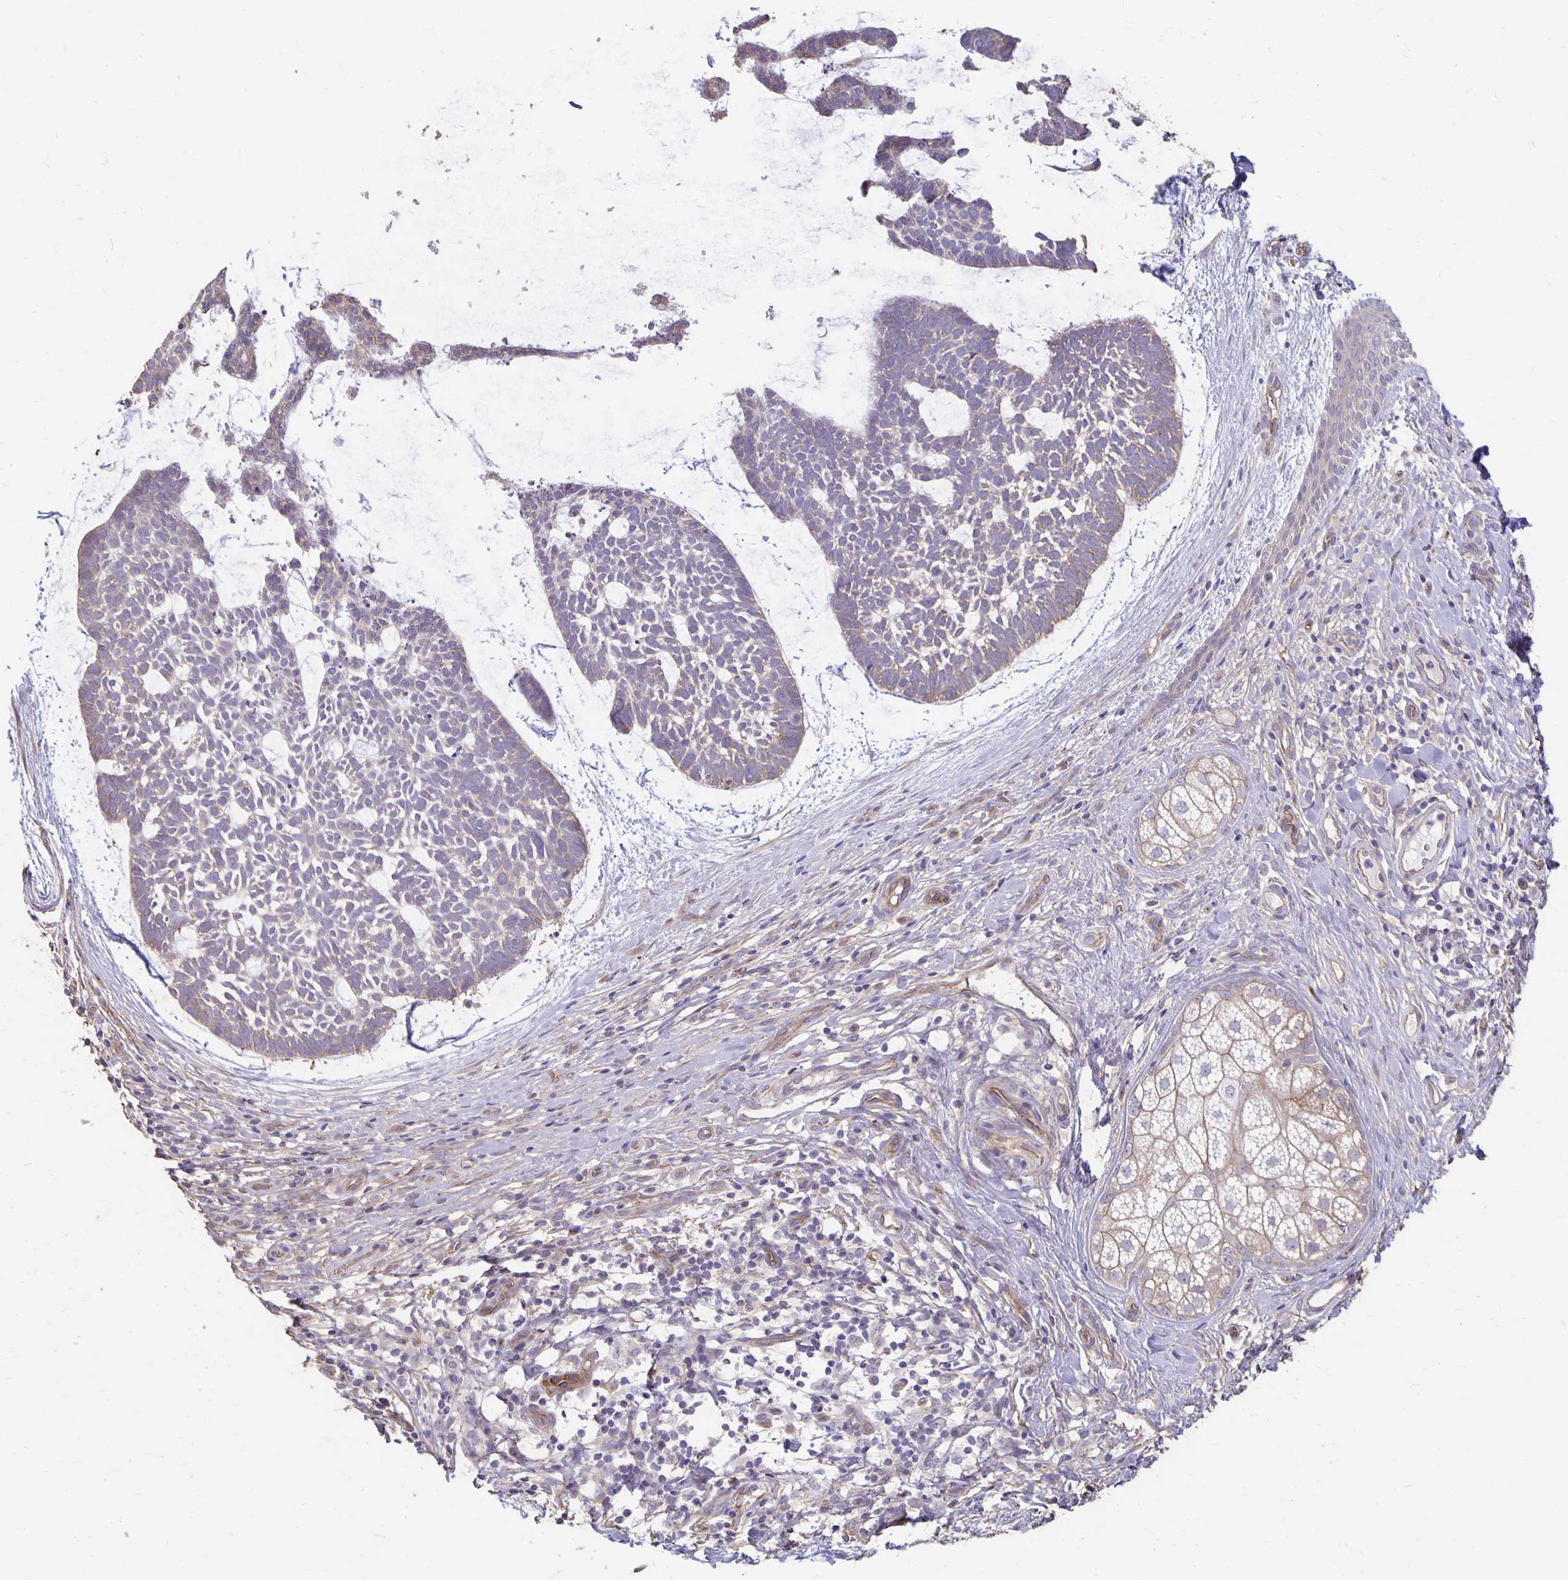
{"staining": {"intensity": "weak", "quantity": "<25%", "location": "cytoplasmic/membranous"}, "tissue": "skin cancer", "cell_type": "Tumor cells", "image_type": "cancer", "snomed": [{"axis": "morphology", "description": "Basal cell carcinoma"}, {"axis": "topography", "description": "Skin"}], "caption": "IHC of skin basal cell carcinoma demonstrates no staining in tumor cells.", "gene": "PPP1R3E", "patient": {"sex": "male", "age": 64}}